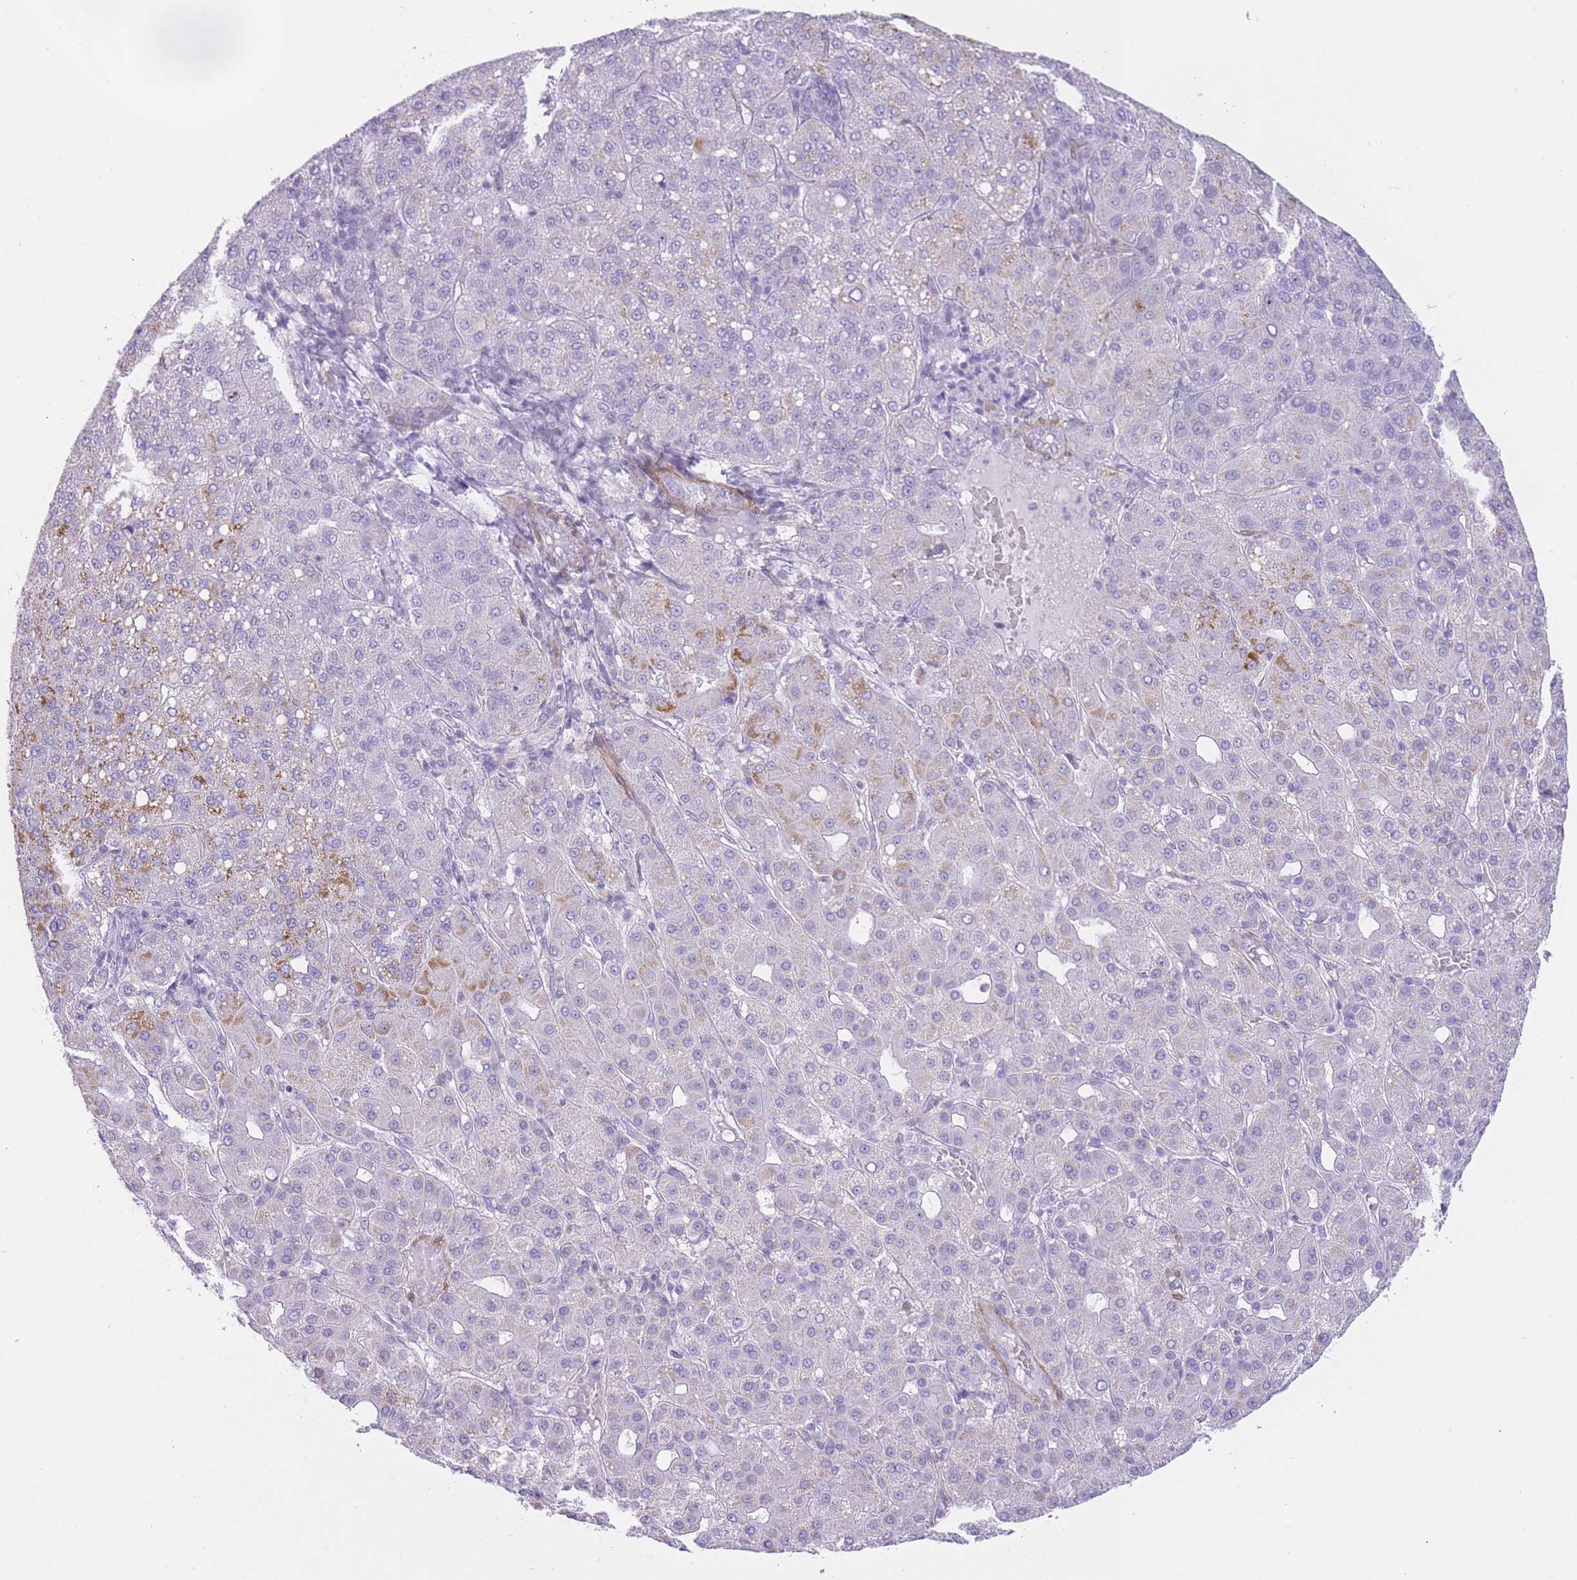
{"staining": {"intensity": "moderate", "quantity": "<25%", "location": "cytoplasmic/membranous"}, "tissue": "liver cancer", "cell_type": "Tumor cells", "image_type": "cancer", "snomed": [{"axis": "morphology", "description": "Carcinoma, Hepatocellular, NOS"}, {"axis": "topography", "description": "Liver"}], "caption": "DAB (3,3'-diaminobenzidine) immunohistochemical staining of hepatocellular carcinoma (liver) demonstrates moderate cytoplasmic/membranous protein staining in approximately <25% of tumor cells.", "gene": "OR11H12", "patient": {"sex": "male", "age": 65}}